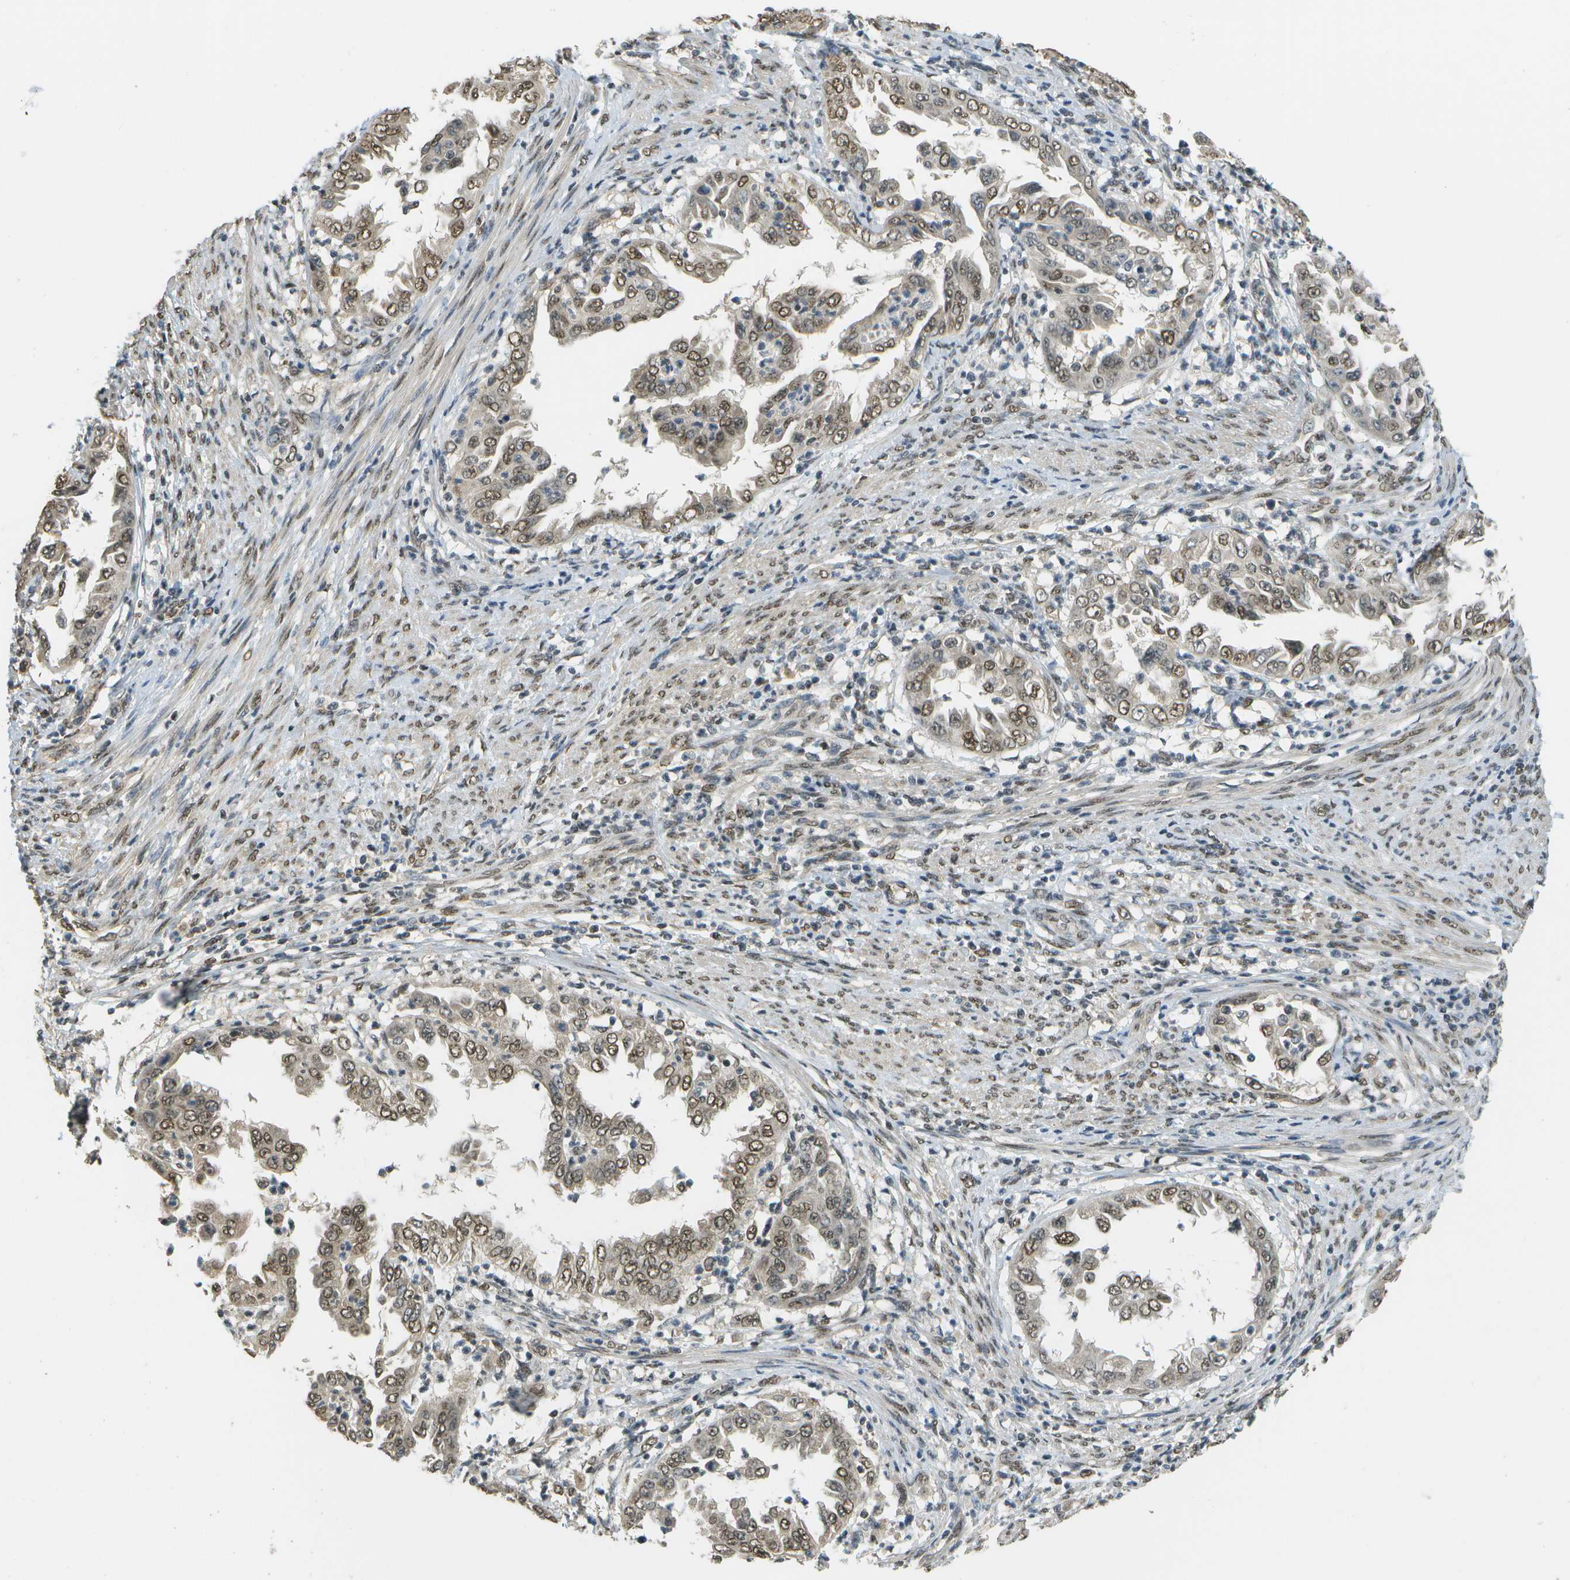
{"staining": {"intensity": "weak", "quantity": ">75%", "location": "cytoplasmic/membranous,nuclear"}, "tissue": "endometrial cancer", "cell_type": "Tumor cells", "image_type": "cancer", "snomed": [{"axis": "morphology", "description": "Adenocarcinoma, NOS"}, {"axis": "topography", "description": "Endometrium"}], "caption": "Protein staining of endometrial cancer tissue shows weak cytoplasmic/membranous and nuclear staining in approximately >75% of tumor cells.", "gene": "ABL2", "patient": {"sex": "female", "age": 85}}